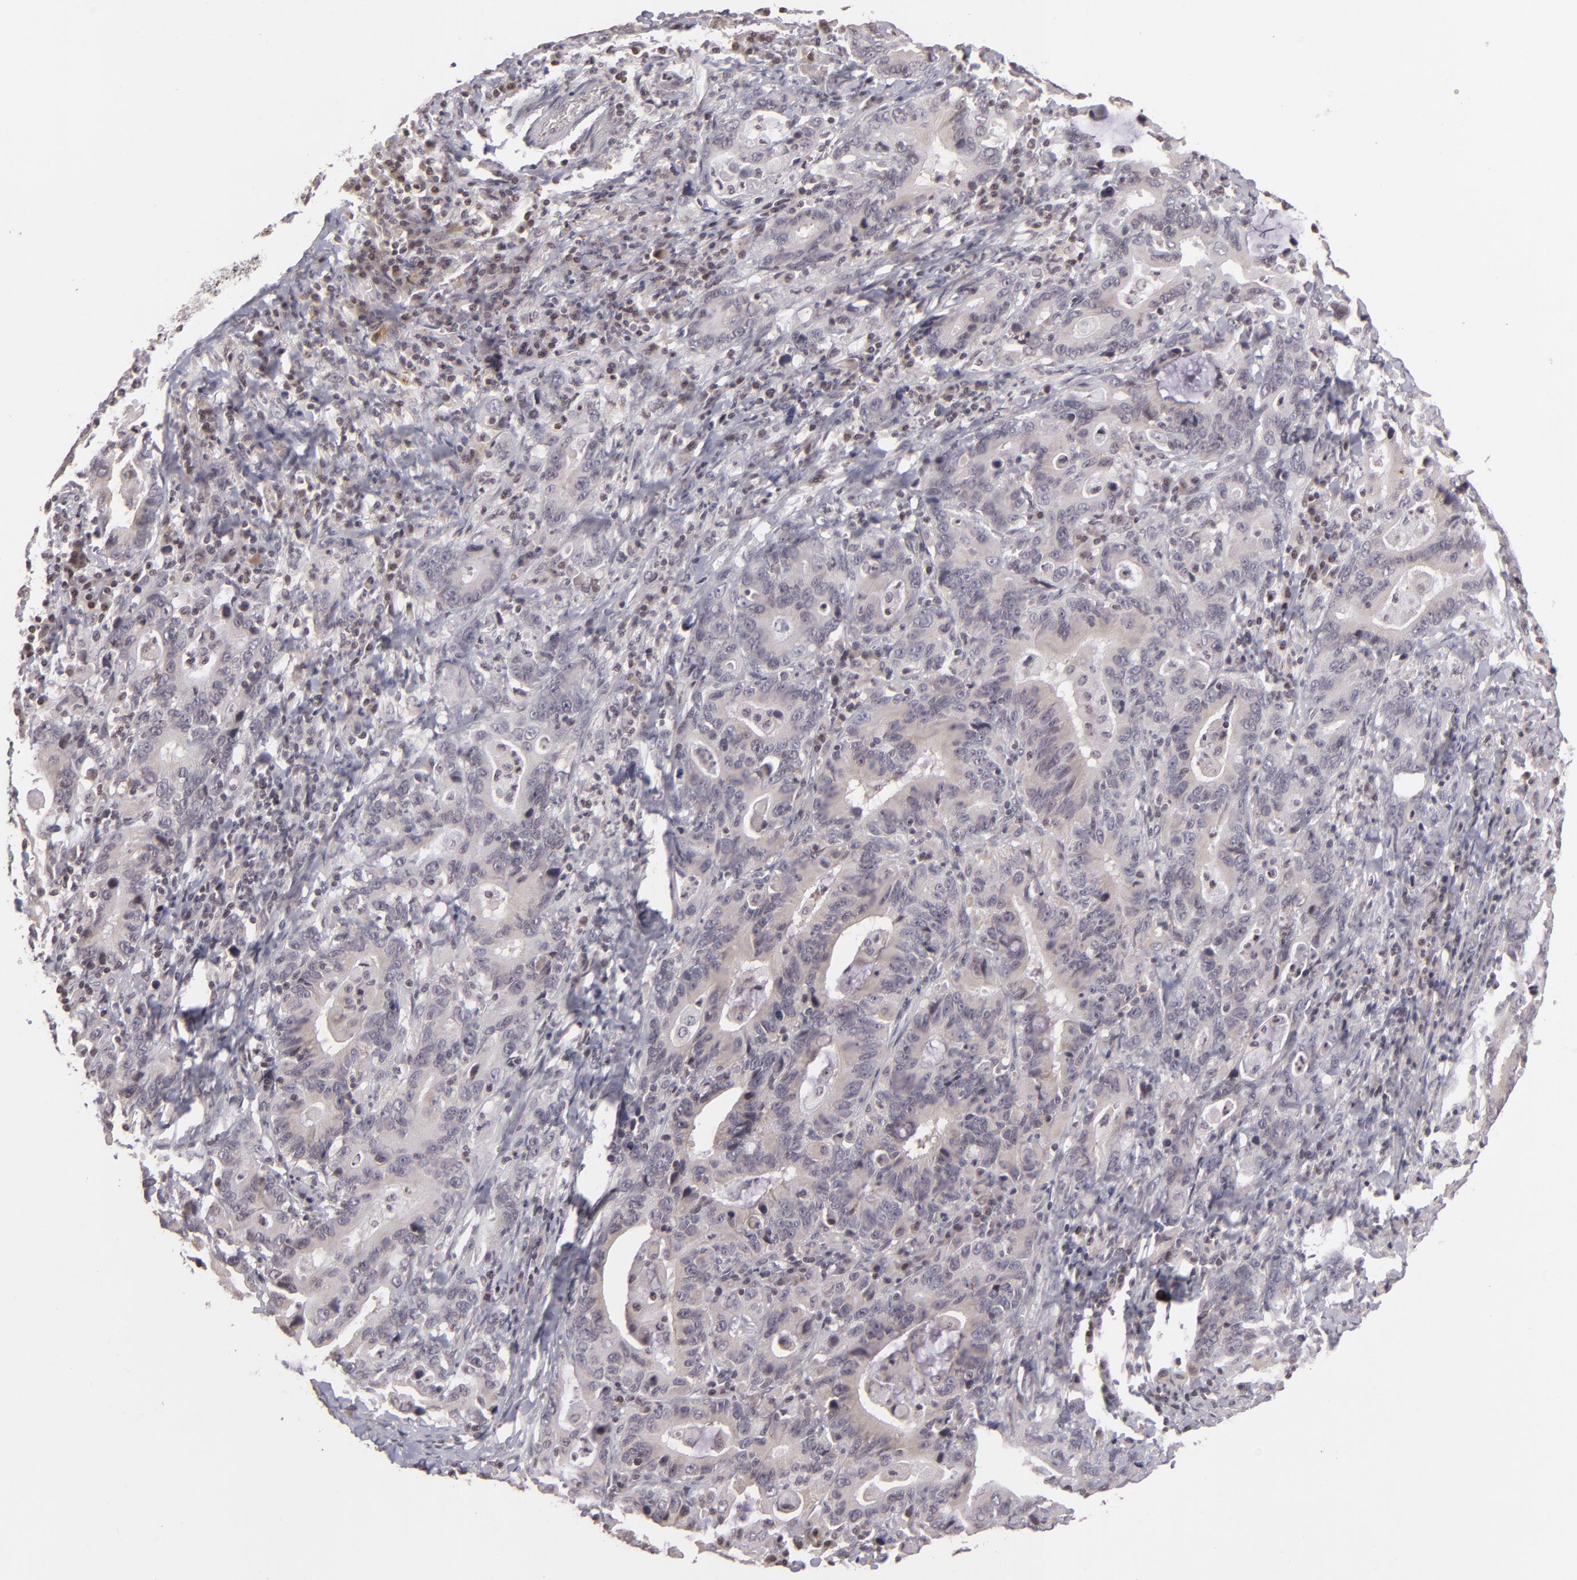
{"staining": {"intensity": "negative", "quantity": "none", "location": "none"}, "tissue": "stomach cancer", "cell_type": "Tumor cells", "image_type": "cancer", "snomed": [{"axis": "morphology", "description": "Adenocarcinoma, NOS"}, {"axis": "topography", "description": "Stomach, upper"}], "caption": "Adenocarcinoma (stomach) stained for a protein using IHC demonstrates no positivity tumor cells.", "gene": "AKAP6", "patient": {"sex": "male", "age": 63}}